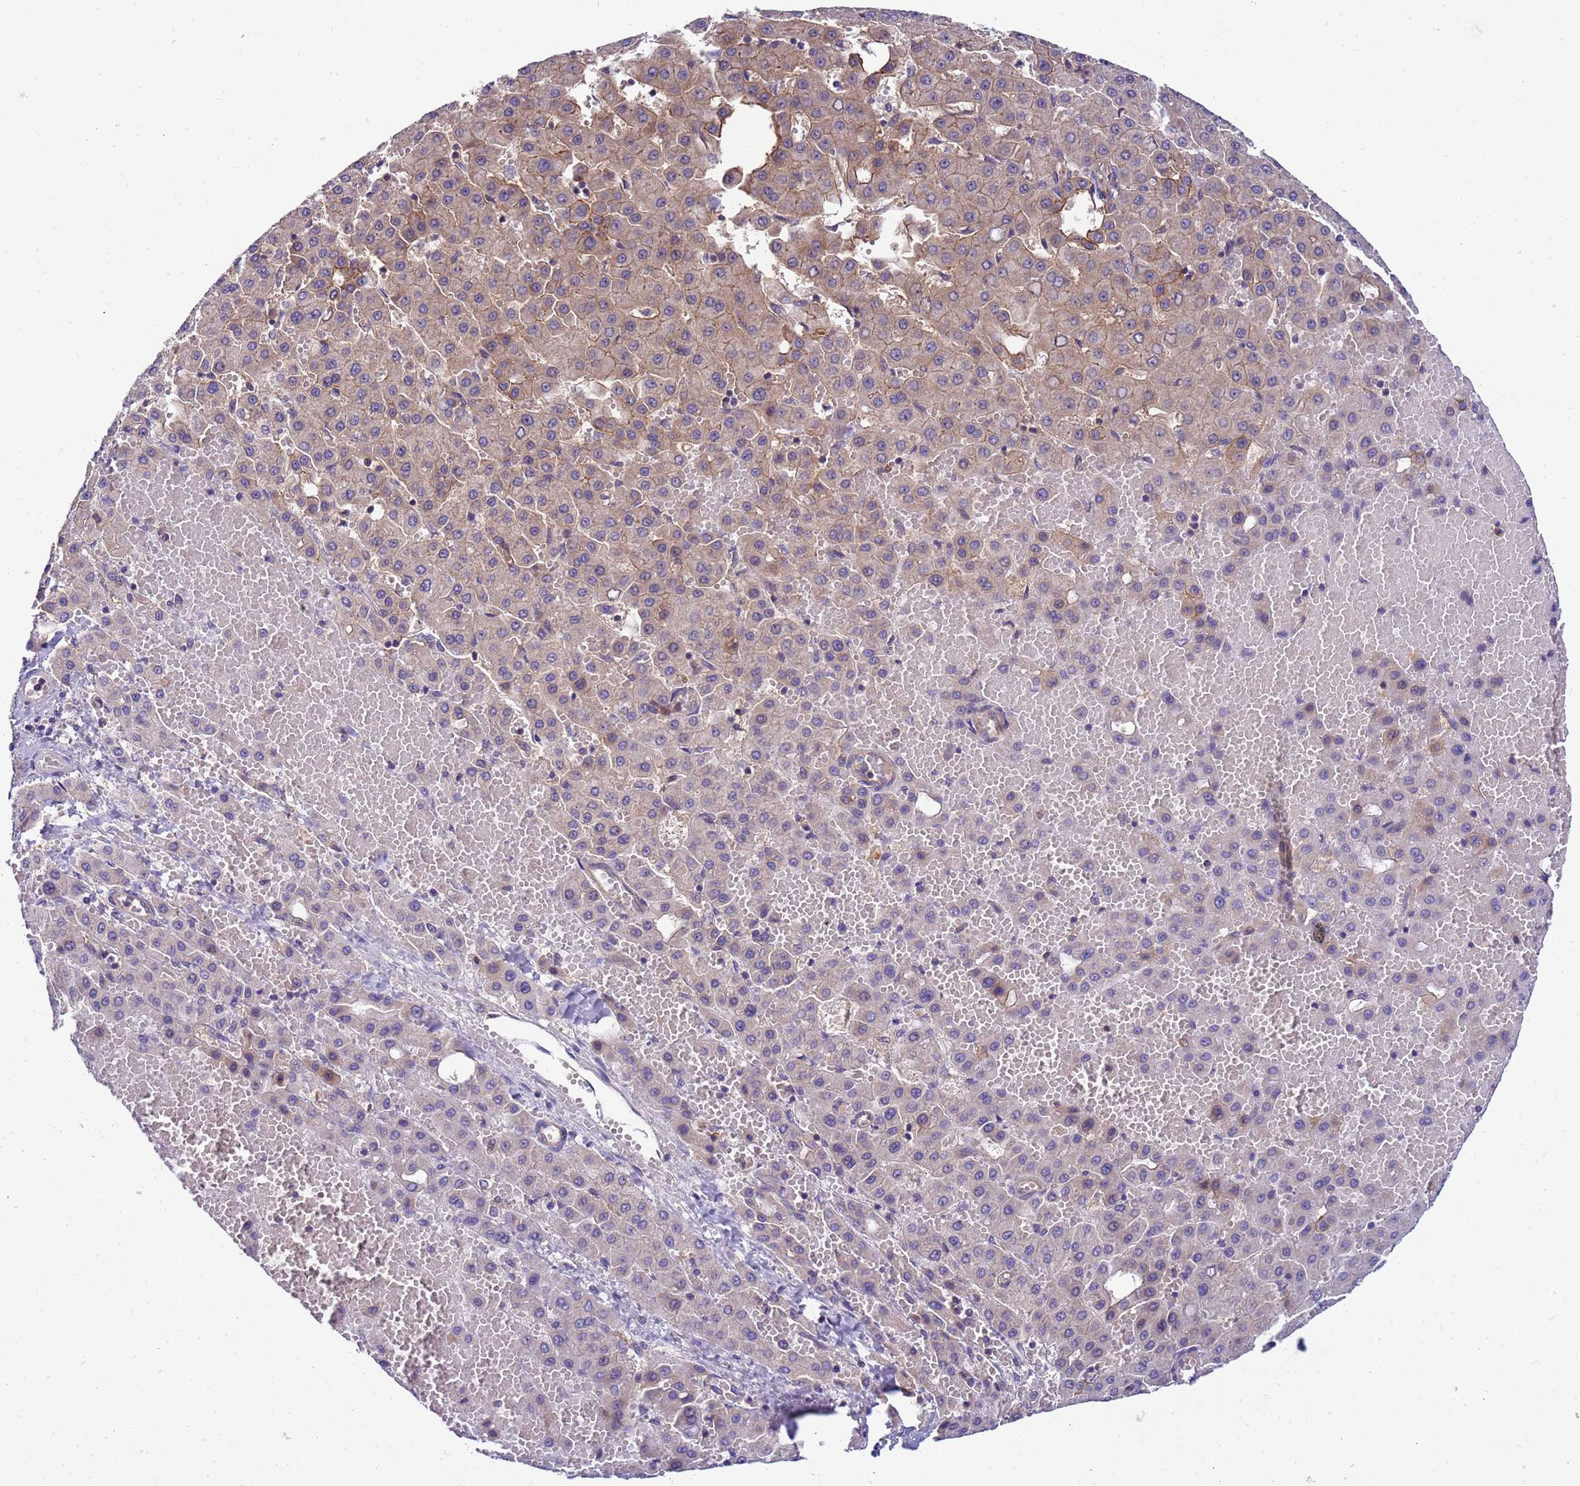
{"staining": {"intensity": "weak", "quantity": "25%-75%", "location": "cytoplasmic/membranous"}, "tissue": "liver cancer", "cell_type": "Tumor cells", "image_type": "cancer", "snomed": [{"axis": "morphology", "description": "Carcinoma, Hepatocellular, NOS"}, {"axis": "topography", "description": "Liver"}], "caption": "A micrograph of human liver hepatocellular carcinoma stained for a protein reveals weak cytoplasmic/membranous brown staining in tumor cells.", "gene": "SMCO3", "patient": {"sex": "male", "age": 47}}